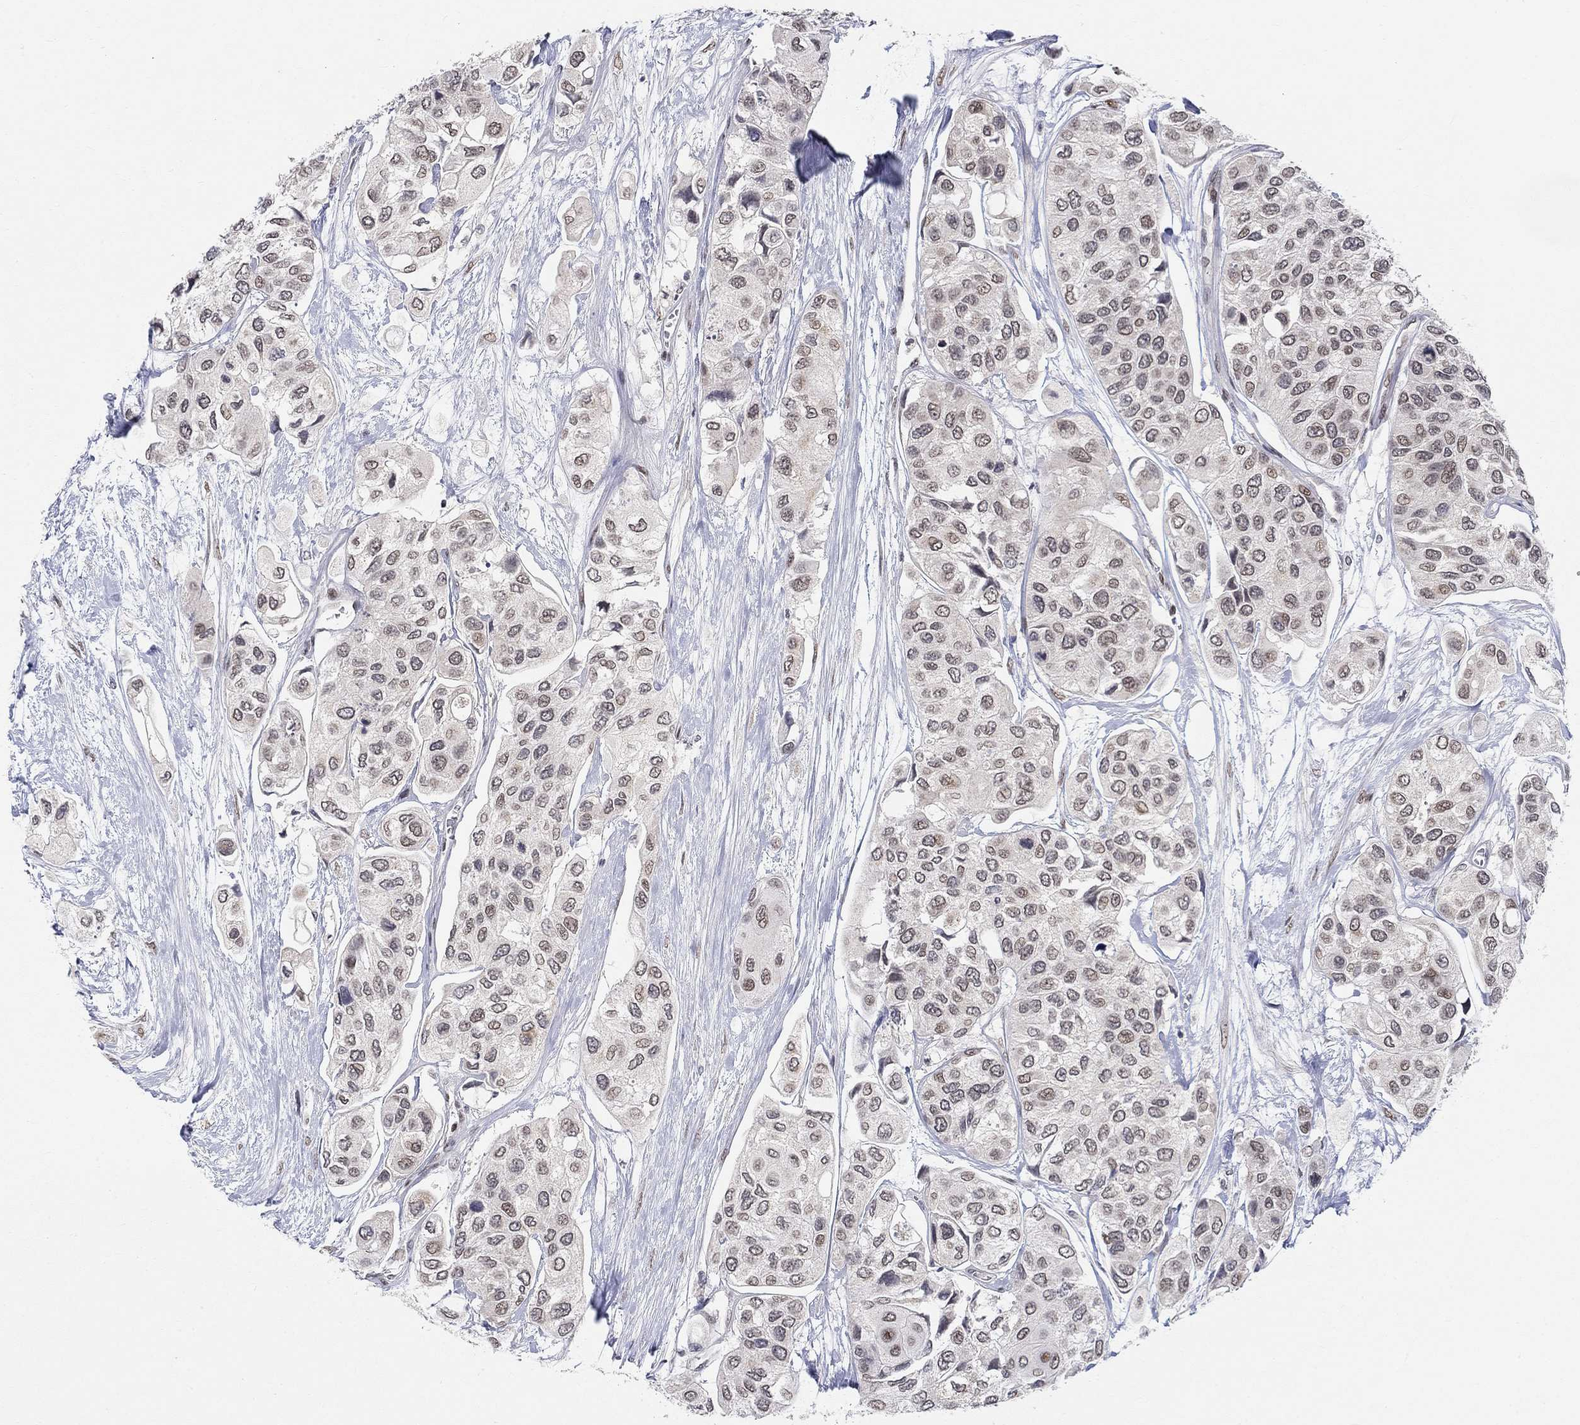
{"staining": {"intensity": "moderate", "quantity": "<25%", "location": "nuclear"}, "tissue": "urothelial cancer", "cell_type": "Tumor cells", "image_type": "cancer", "snomed": [{"axis": "morphology", "description": "Urothelial carcinoma, High grade"}, {"axis": "topography", "description": "Urinary bladder"}], "caption": "IHC histopathology image of human urothelial cancer stained for a protein (brown), which demonstrates low levels of moderate nuclear expression in approximately <25% of tumor cells.", "gene": "KLF12", "patient": {"sex": "male", "age": 77}}